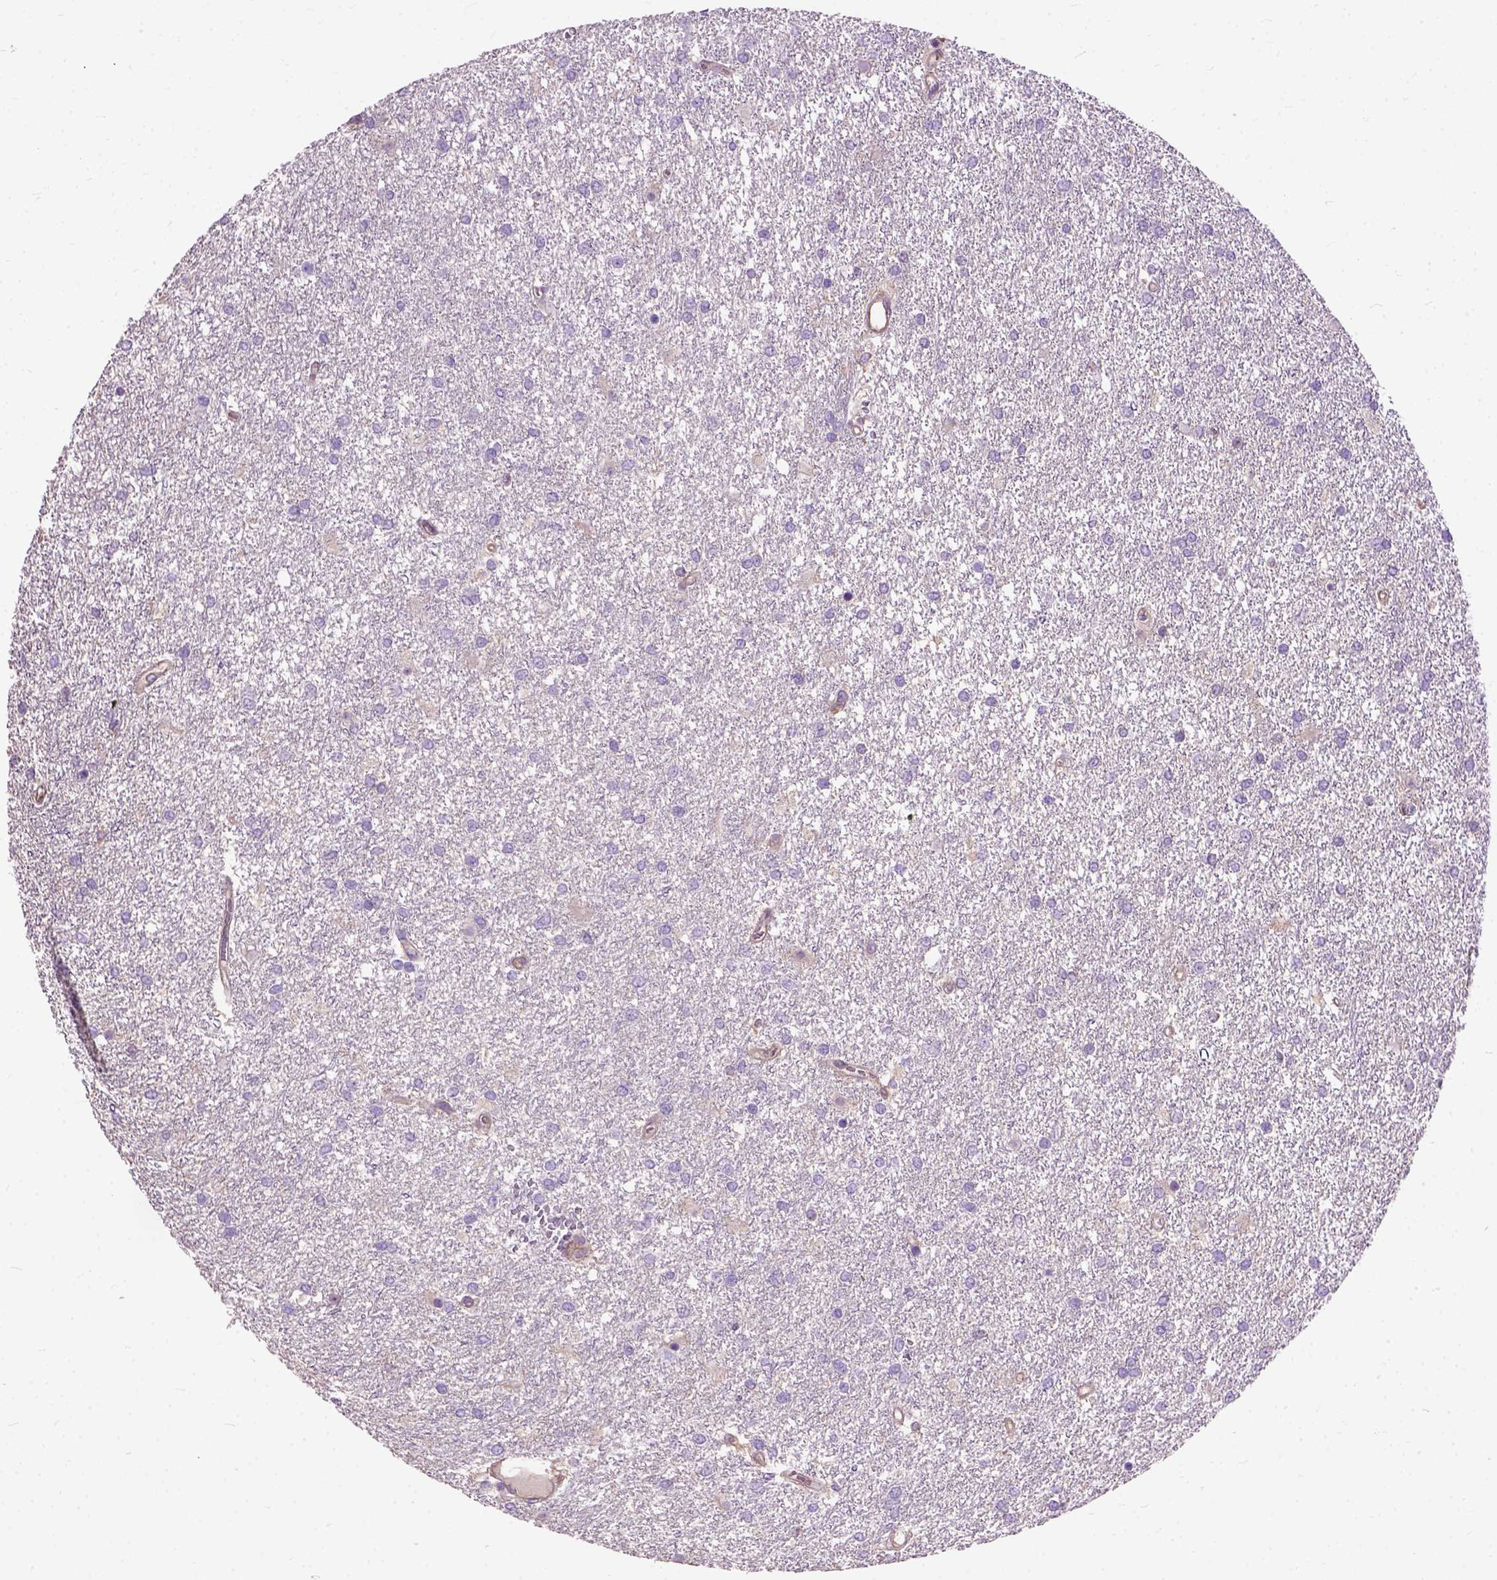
{"staining": {"intensity": "negative", "quantity": "none", "location": "none"}, "tissue": "glioma", "cell_type": "Tumor cells", "image_type": "cancer", "snomed": [{"axis": "morphology", "description": "Glioma, malignant, High grade"}, {"axis": "topography", "description": "Brain"}], "caption": "IHC micrograph of neoplastic tissue: glioma stained with DAB displays no significant protein staining in tumor cells.", "gene": "SEMA4F", "patient": {"sex": "female", "age": 61}}